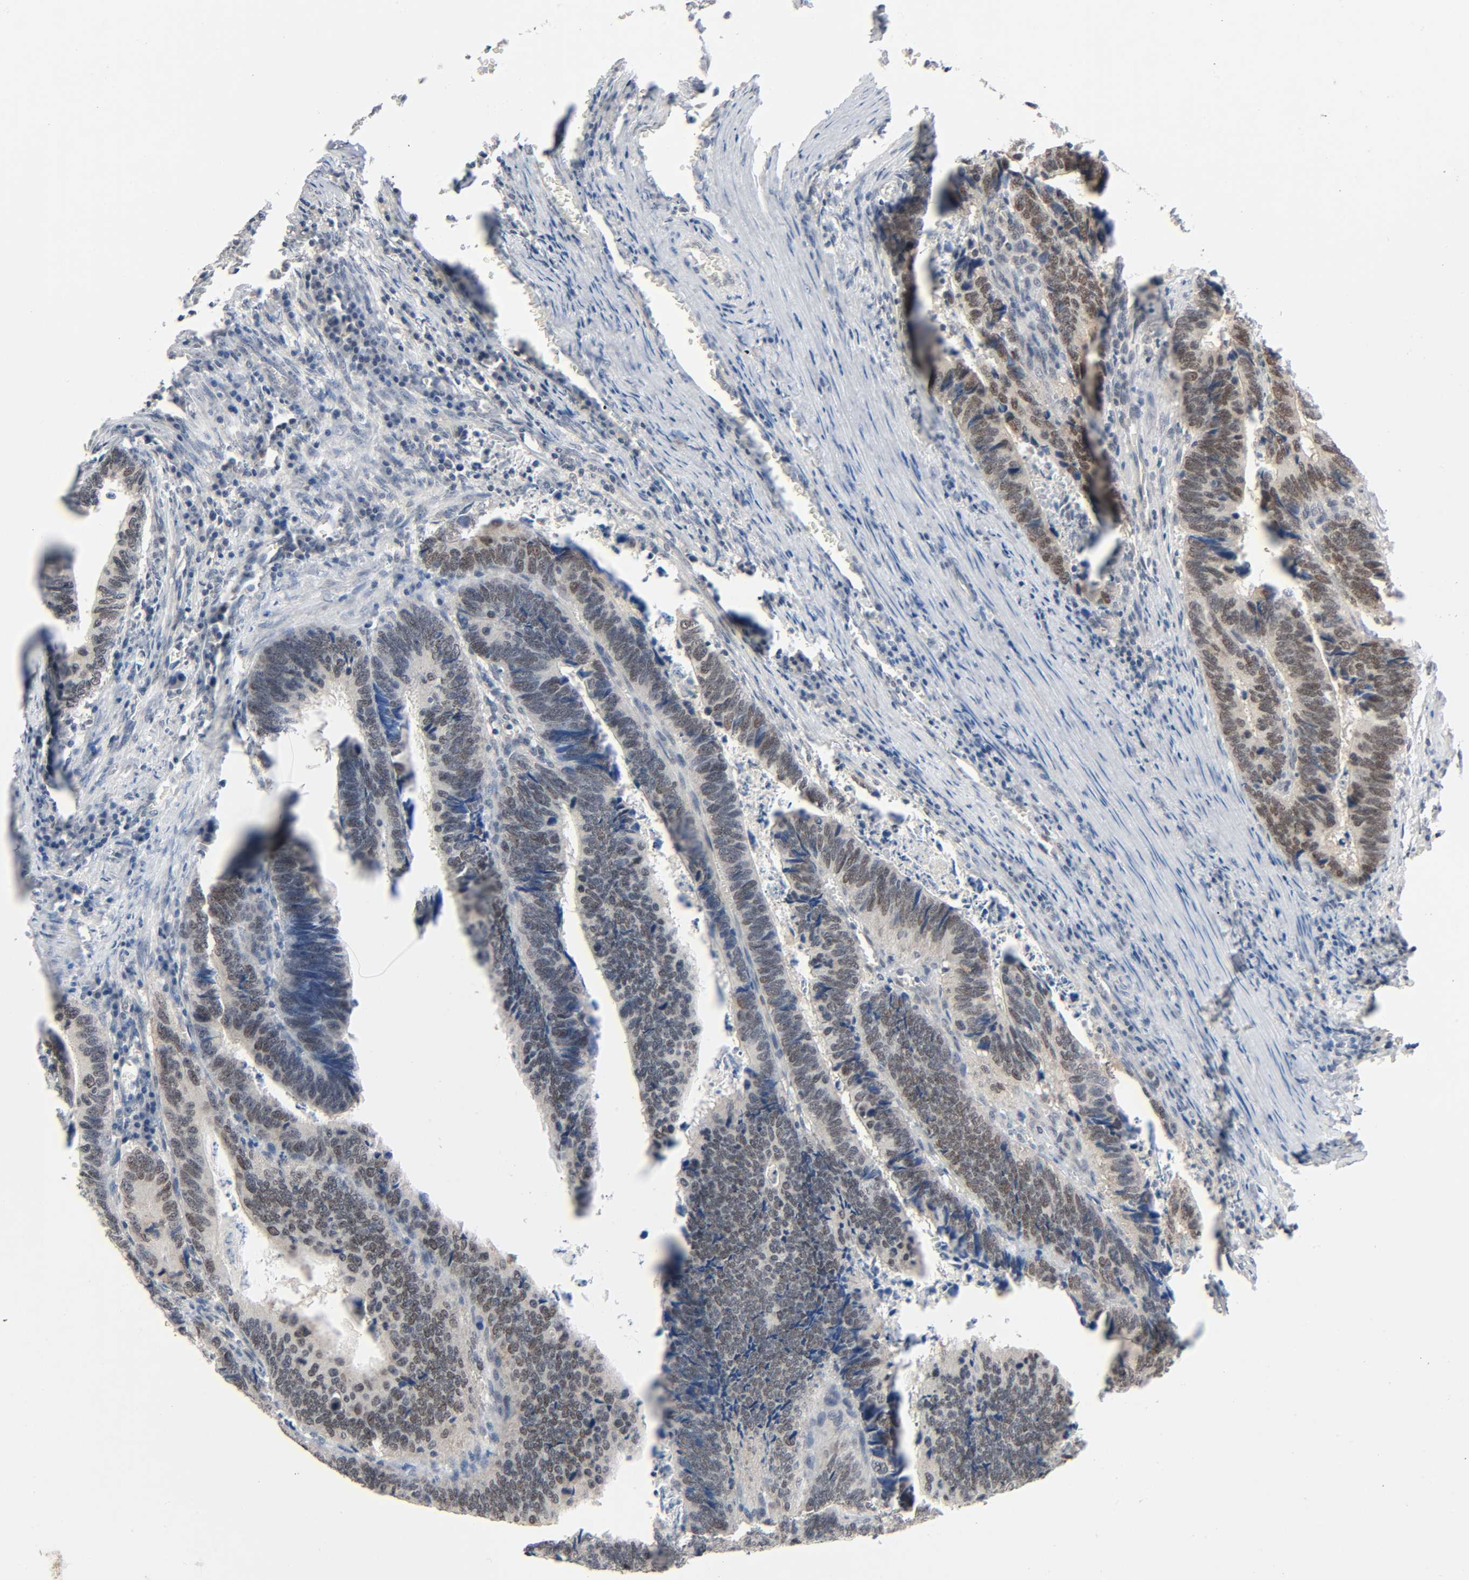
{"staining": {"intensity": "weak", "quantity": "25%-75%", "location": "nuclear"}, "tissue": "colorectal cancer", "cell_type": "Tumor cells", "image_type": "cancer", "snomed": [{"axis": "morphology", "description": "Adenocarcinoma, NOS"}, {"axis": "topography", "description": "Colon"}], "caption": "Colorectal cancer stained with immunohistochemistry shows weak nuclear expression in approximately 25%-75% of tumor cells.", "gene": "MAPKAPK5", "patient": {"sex": "male", "age": 72}}